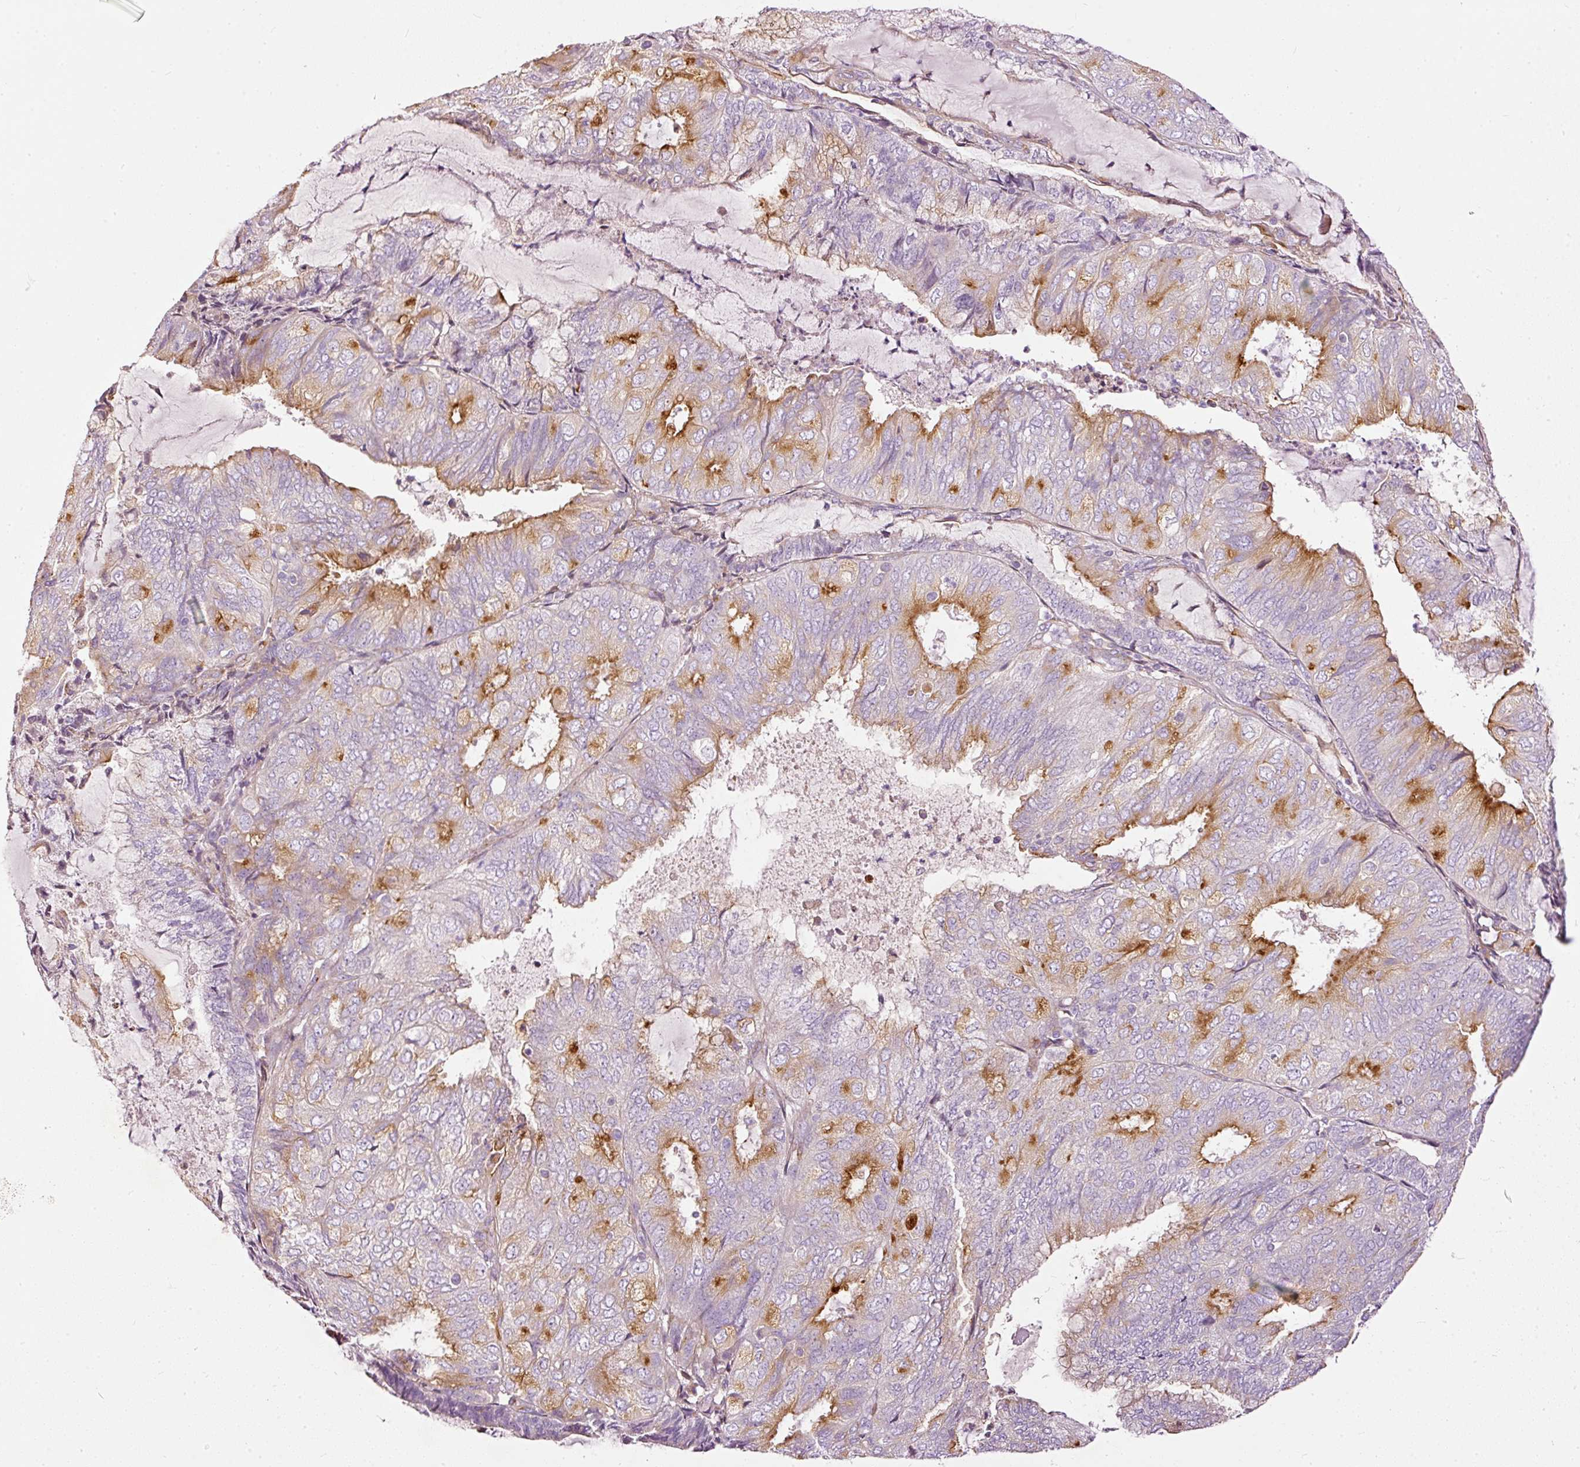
{"staining": {"intensity": "moderate", "quantity": "25%-75%", "location": "cytoplasmic/membranous"}, "tissue": "endometrial cancer", "cell_type": "Tumor cells", "image_type": "cancer", "snomed": [{"axis": "morphology", "description": "Adenocarcinoma, NOS"}, {"axis": "topography", "description": "Endometrium"}], "caption": "IHC (DAB) staining of endometrial adenocarcinoma demonstrates moderate cytoplasmic/membranous protein staining in approximately 25%-75% of tumor cells.", "gene": "PAQR9", "patient": {"sex": "female", "age": 81}}